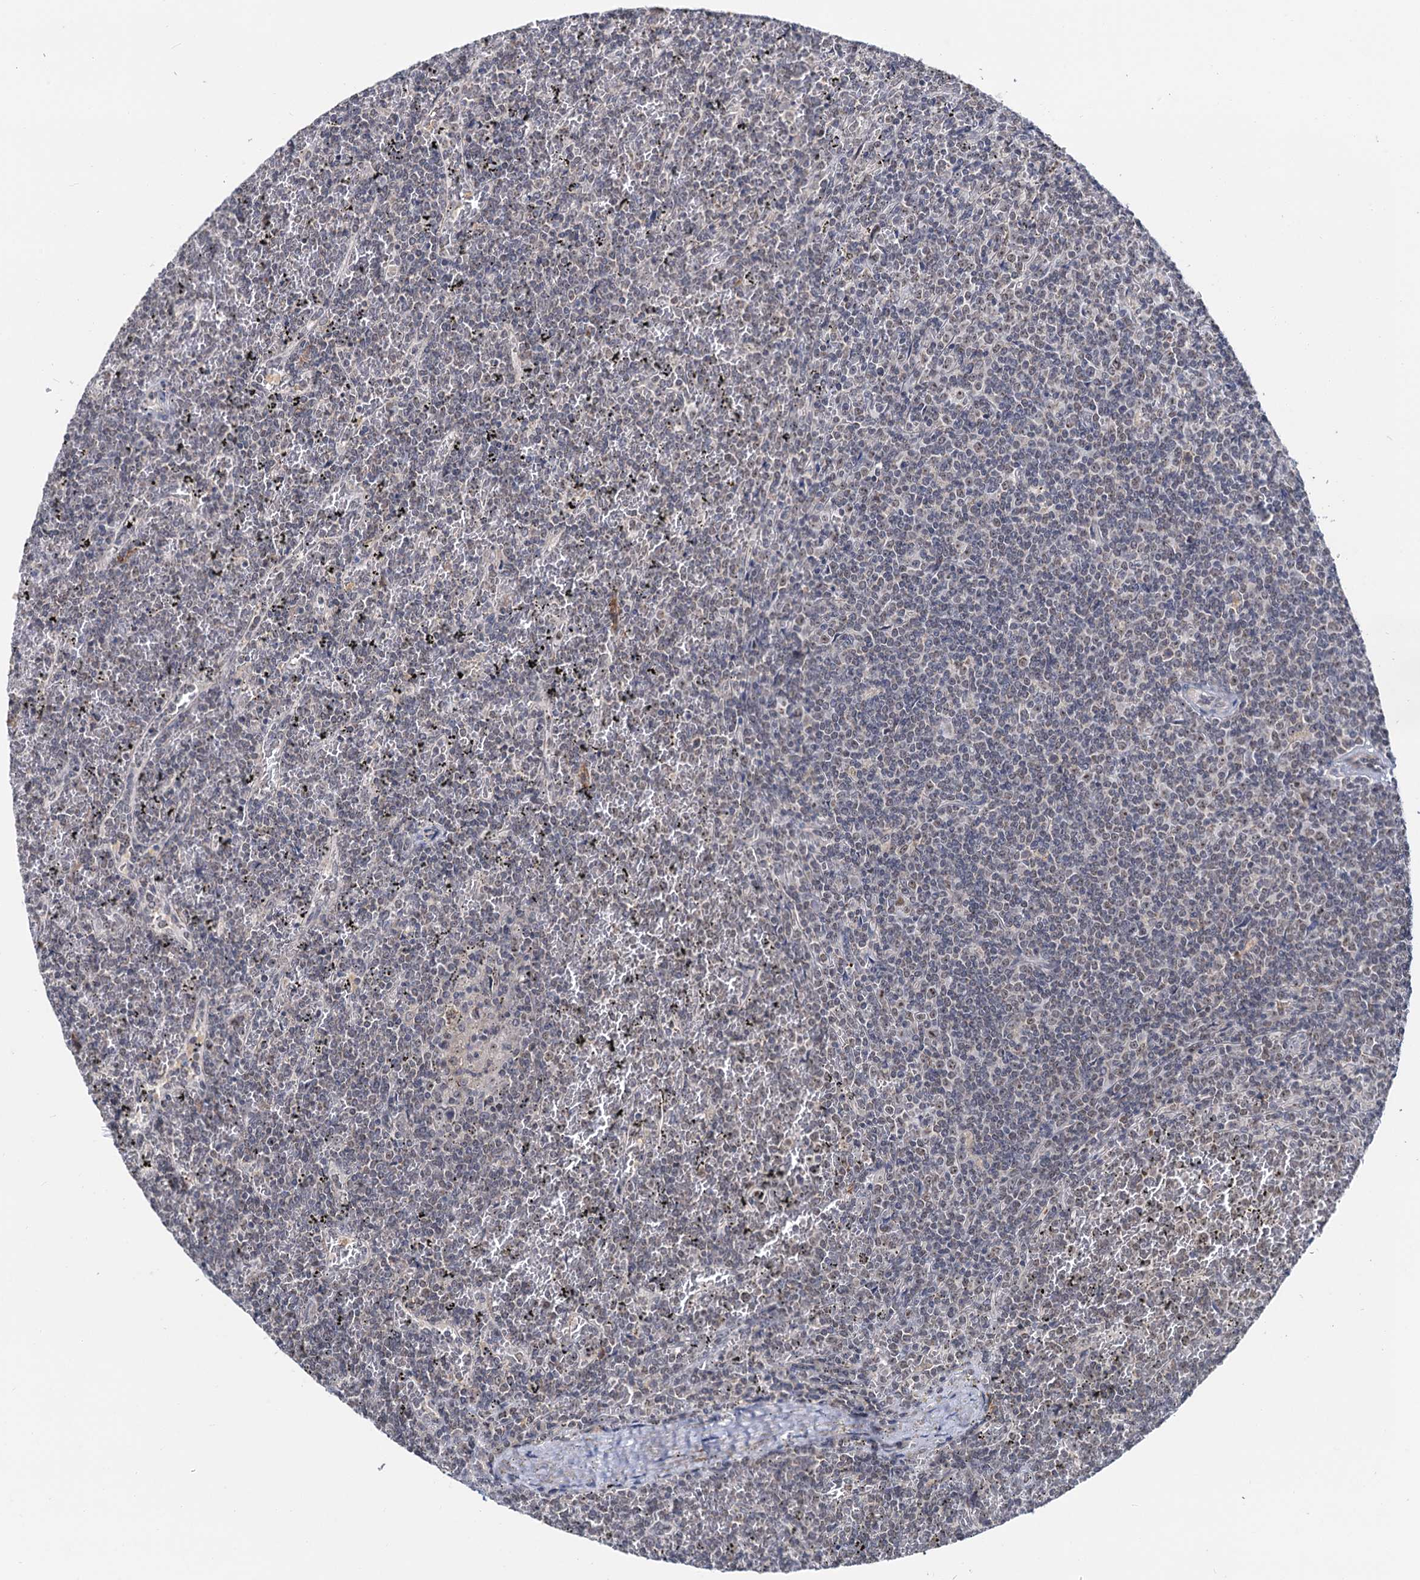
{"staining": {"intensity": "negative", "quantity": "none", "location": "none"}, "tissue": "lymphoma", "cell_type": "Tumor cells", "image_type": "cancer", "snomed": [{"axis": "morphology", "description": "Malignant lymphoma, non-Hodgkin's type, Low grade"}, {"axis": "topography", "description": "Spleen"}], "caption": "DAB (3,3'-diaminobenzidine) immunohistochemical staining of malignant lymphoma, non-Hodgkin's type (low-grade) demonstrates no significant positivity in tumor cells. (Stains: DAB (3,3'-diaminobenzidine) immunohistochemistry (IHC) with hematoxylin counter stain, Microscopy: brightfield microscopy at high magnification).", "gene": "NAT10", "patient": {"sex": "female", "age": 19}}